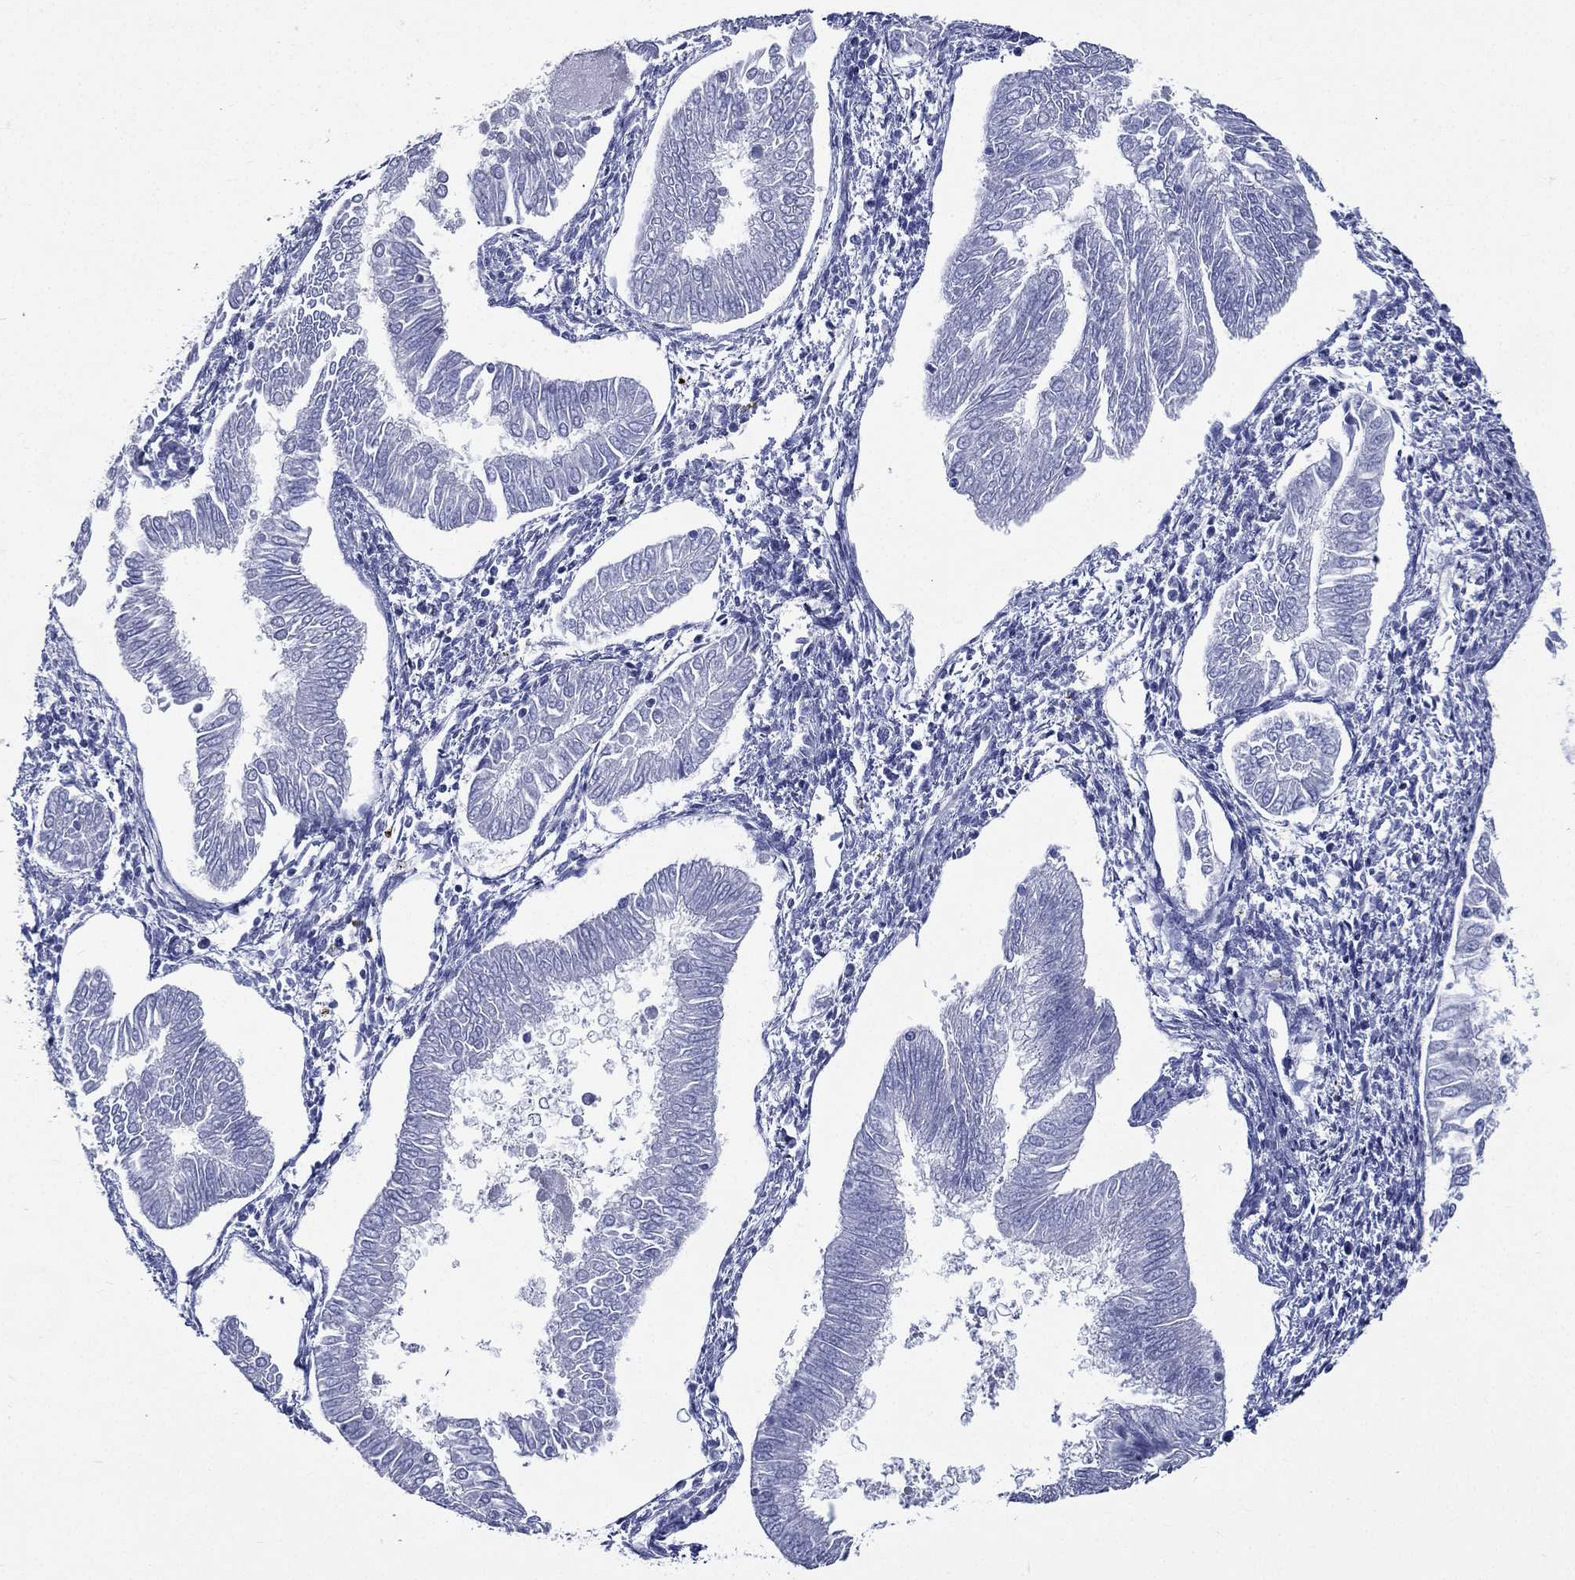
{"staining": {"intensity": "negative", "quantity": "none", "location": "none"}, "tissue": "endometrial cancer", "cell_type": "Tumor cells", "image_type": "cancer", "snomed": [{"axis": "morphology", "description": "Adenocarcinoma, NOS"}, {"axis": "topography", "description": "Endometrium"}], "caption": "A micrograph of human endometrial cancer (adenocarcinoma) is negative for staining in tumor cells.", "gene": "DPYS", "patient": {"sex": "female", "age": 53}}